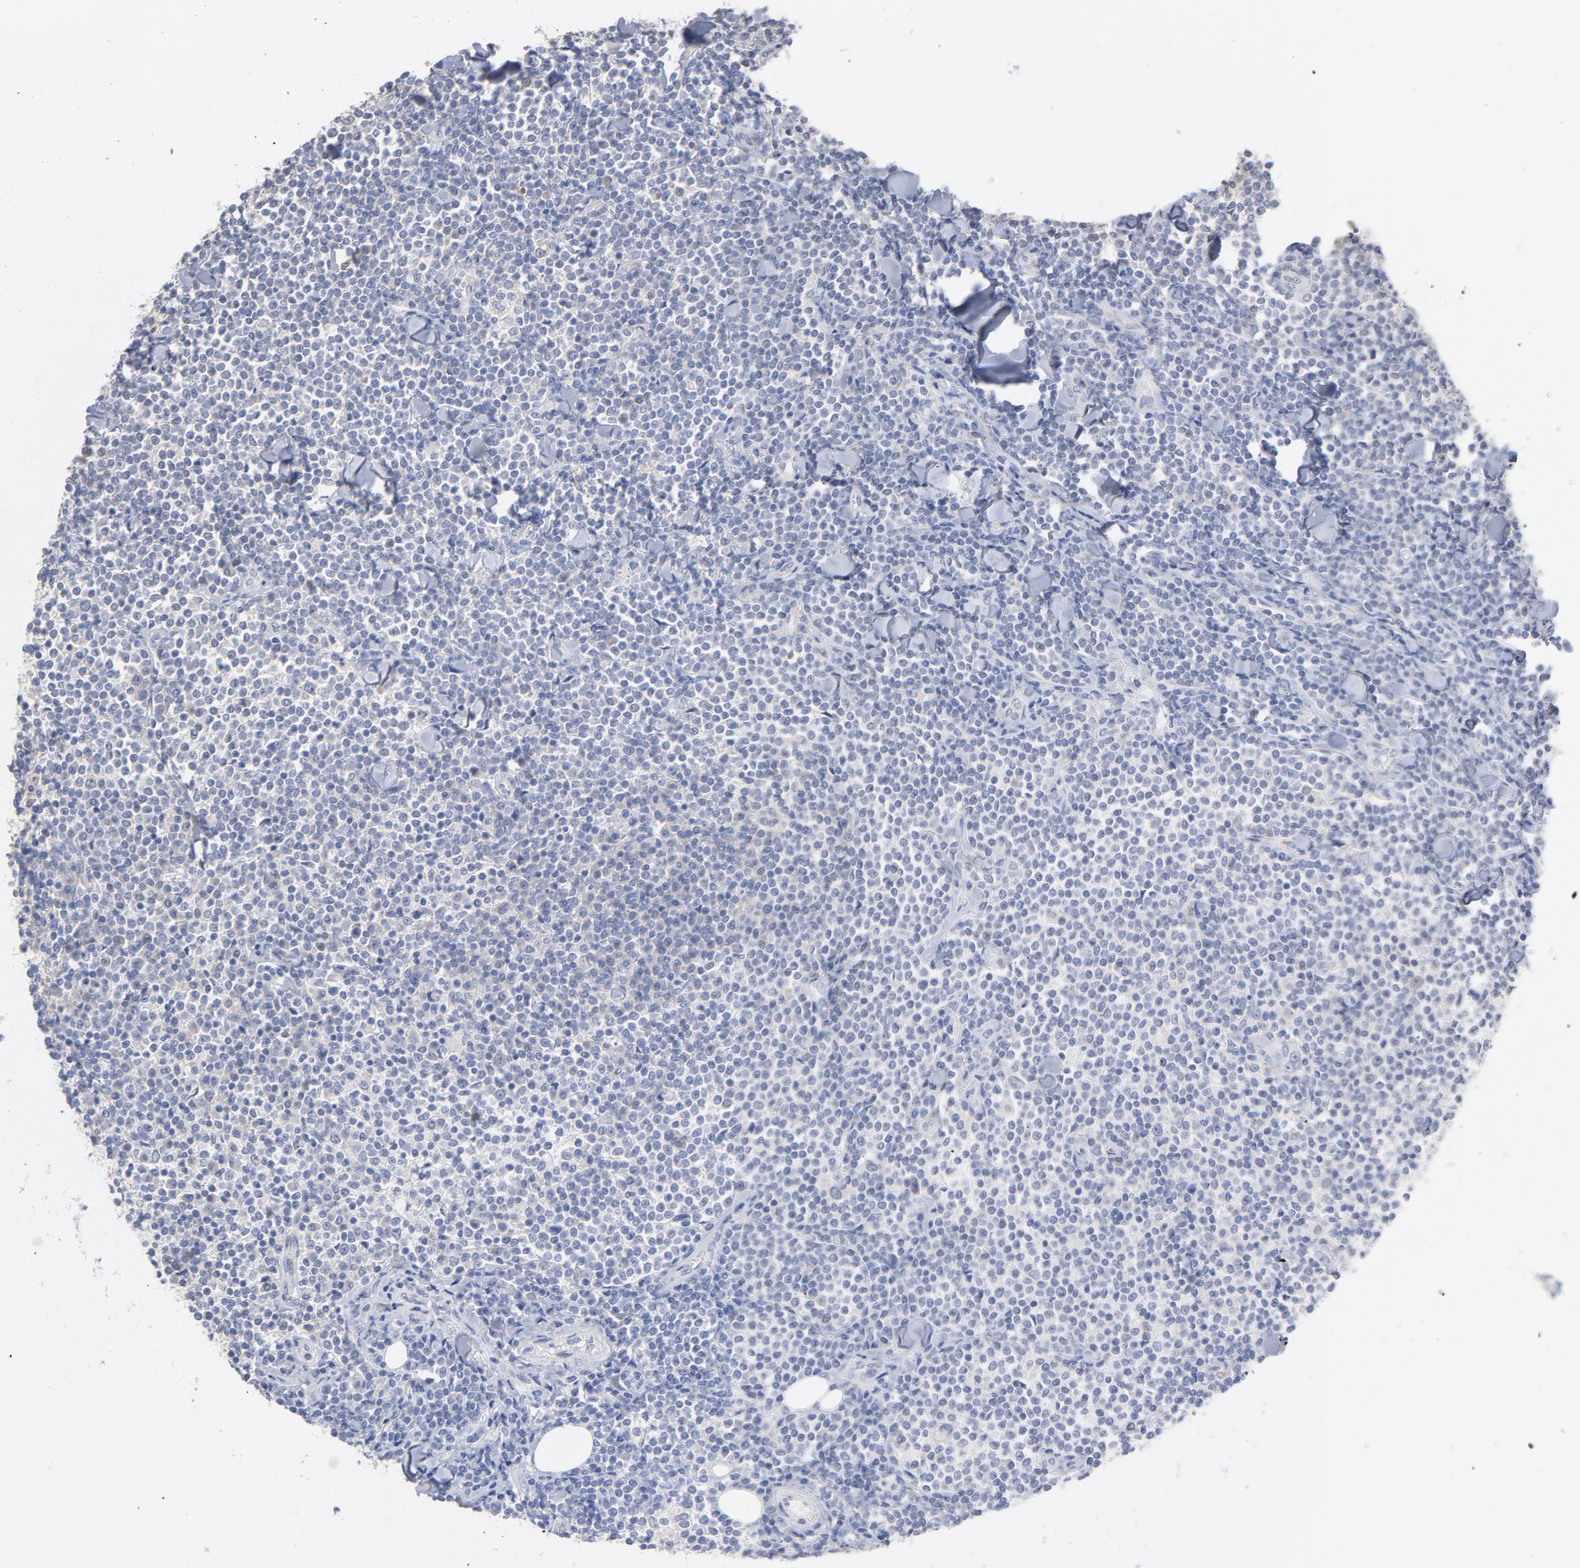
{"staining": {"intensity": "negative", "quantity": "none", "location": "none"}, "tissue": "lymphoma", "cell_type": "Tumor cells", "image_type": "cancer", "snomed": [{"axis": "morphology", "description": "Malignant lymphoma, non-Hodgkin's type, Low grade"}, {"axis": "topography", "description": "Soft tissue"}], "caption": "The photomicrograph displays no staining of tumor cells in lymphoma. (Brightfield microscopy of DAB immunohistochemistry (IHC) at high magnification).", "gene": "CPE", "patient": {"sex": "male", "age": 92}}